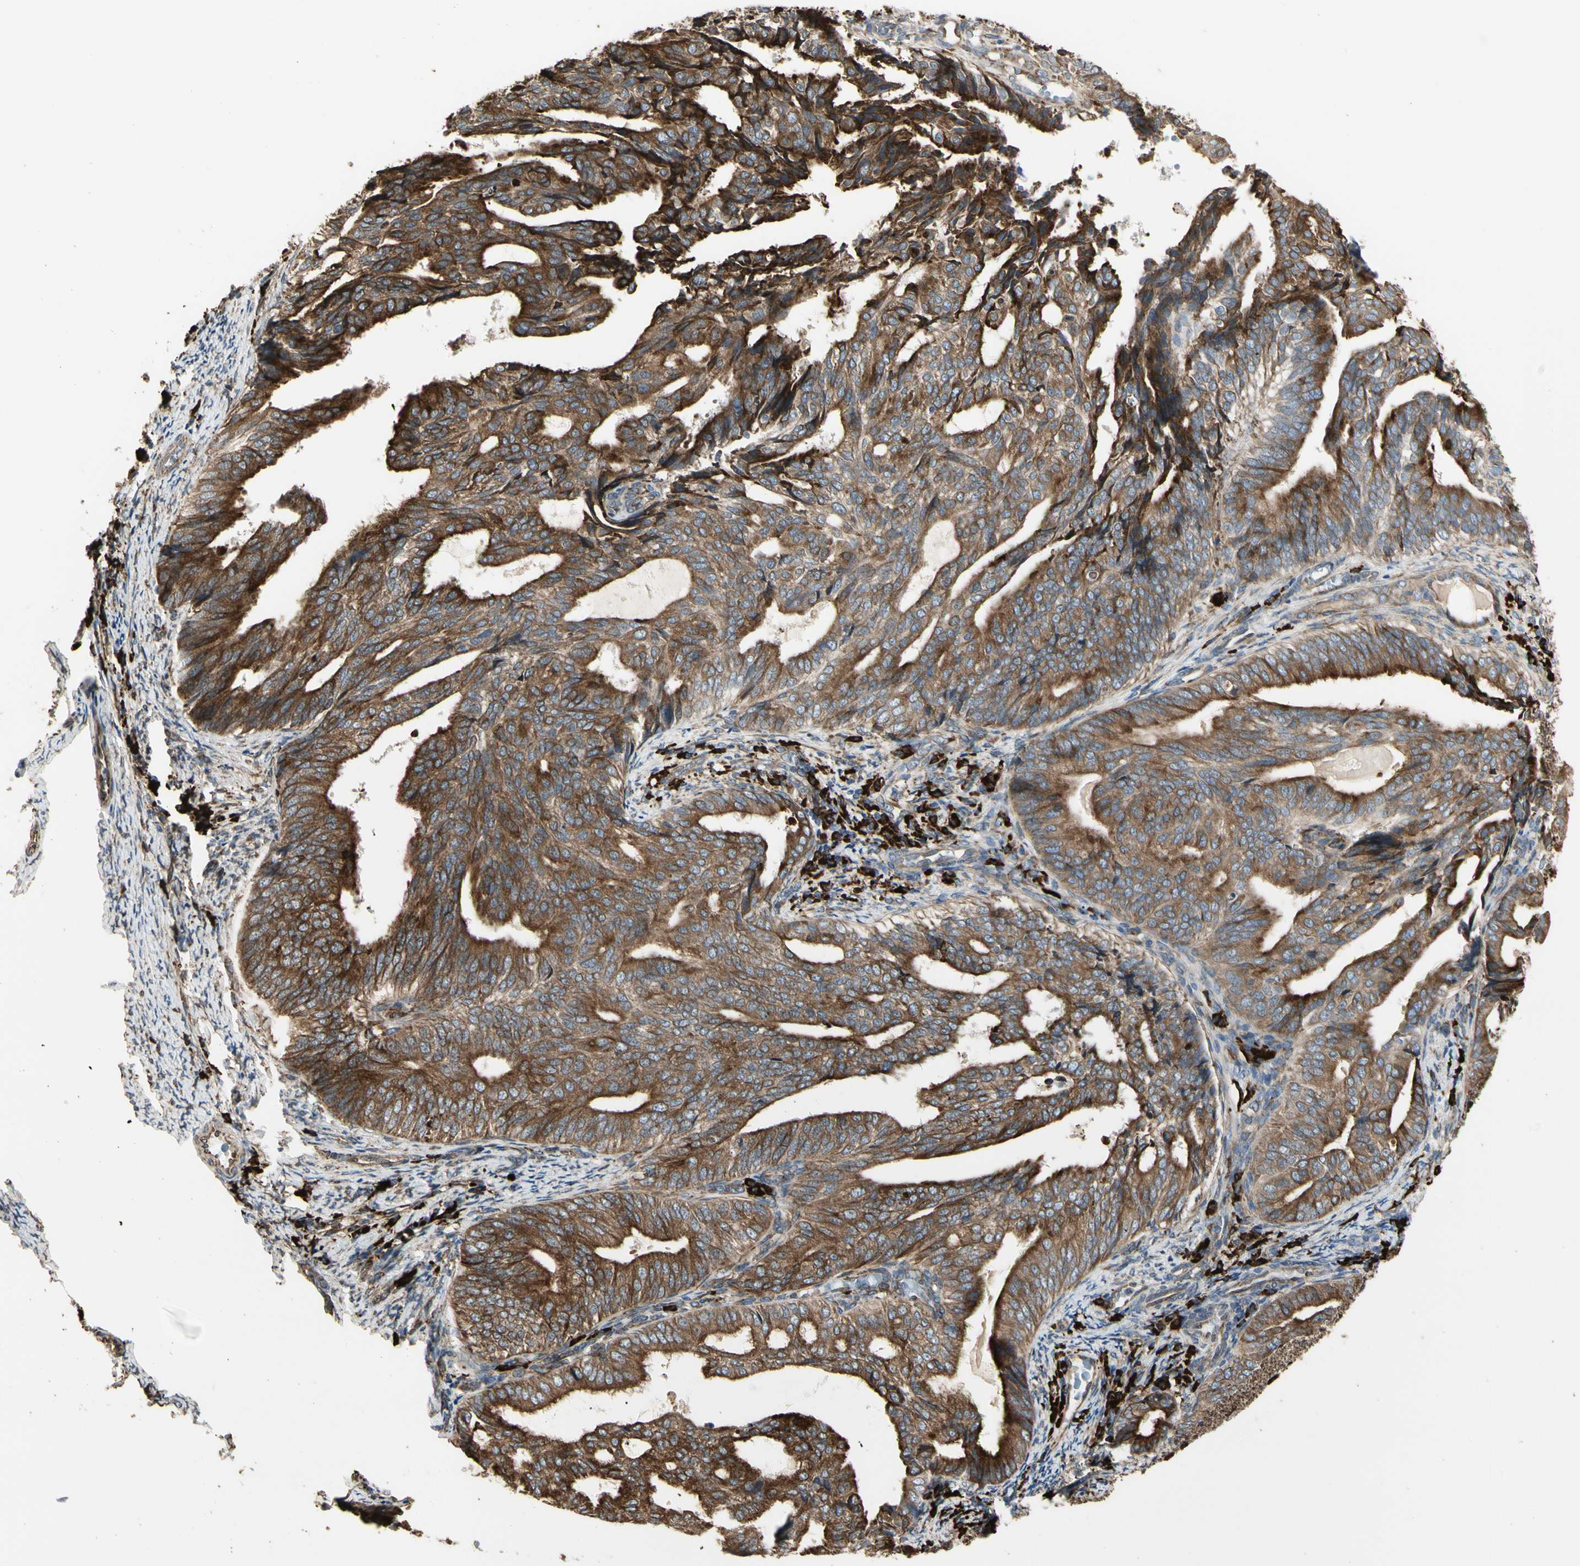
{"staining": {"intensity": "strong", "quantity": ">75%", "location": "cytoplasmic/membranous"}, "tissue": "endometrial cancer", "cell_type": "Tumor cells", "image_type": "cancer", "snomed": [{"axis": "morphology", "description": "Adenocarcinoma, NOS"}, {"axis": "topography", "description": "Endometrium"}], "caption": "Brown immunohistochemical staining in endometrial cancer (adenocarcinoma) exhibits strong cytoplasmic/membranous staining in about >75% of tumor cells.", "gene": "HSP90B1", "patient": {"sex": "female", "age": 58}}